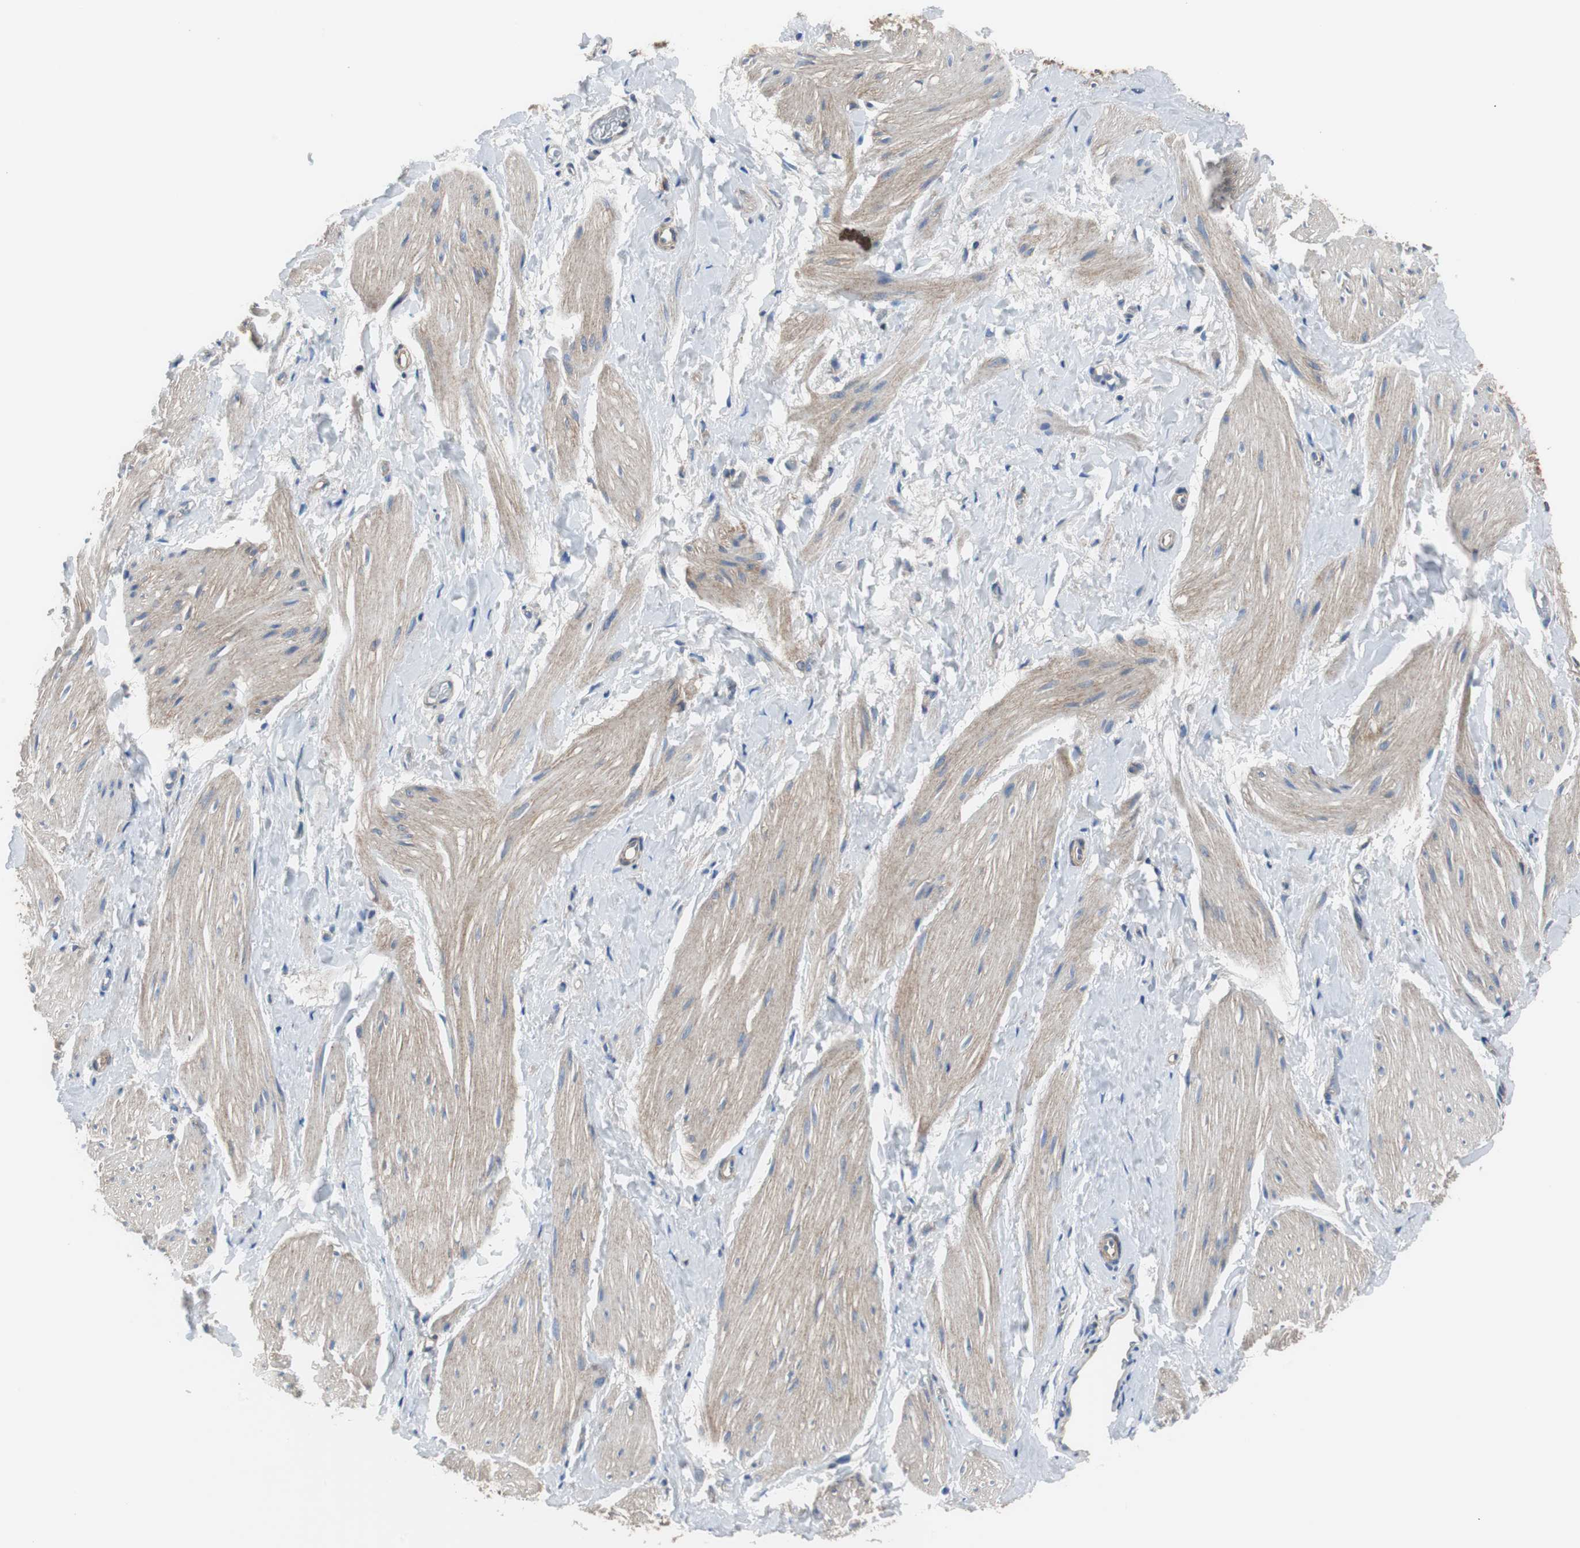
{"staining": {"intensity": "weak", "quantity": "25%-75%", "location": "cytoplasmic/membranous"}, "tissue": "smooth muscle", "cell_type": "Smooth muscle cells", "image_type": "normal", "snomed": [{"axis": "morphology", "description": "Normal tissue, NOS"}, {"axis": "topography", "description": "Smooth muscle"}], "caption": "IHC histopathology image of normal smooth muscle stained for a protein (brown), which demonstrates low levels of weak cytoplasmic/membranous expression in approximately 25%-75% of smooth muscle cells.", "gene": "BRAF", "patient": {"sex": "male", "age": 16}}